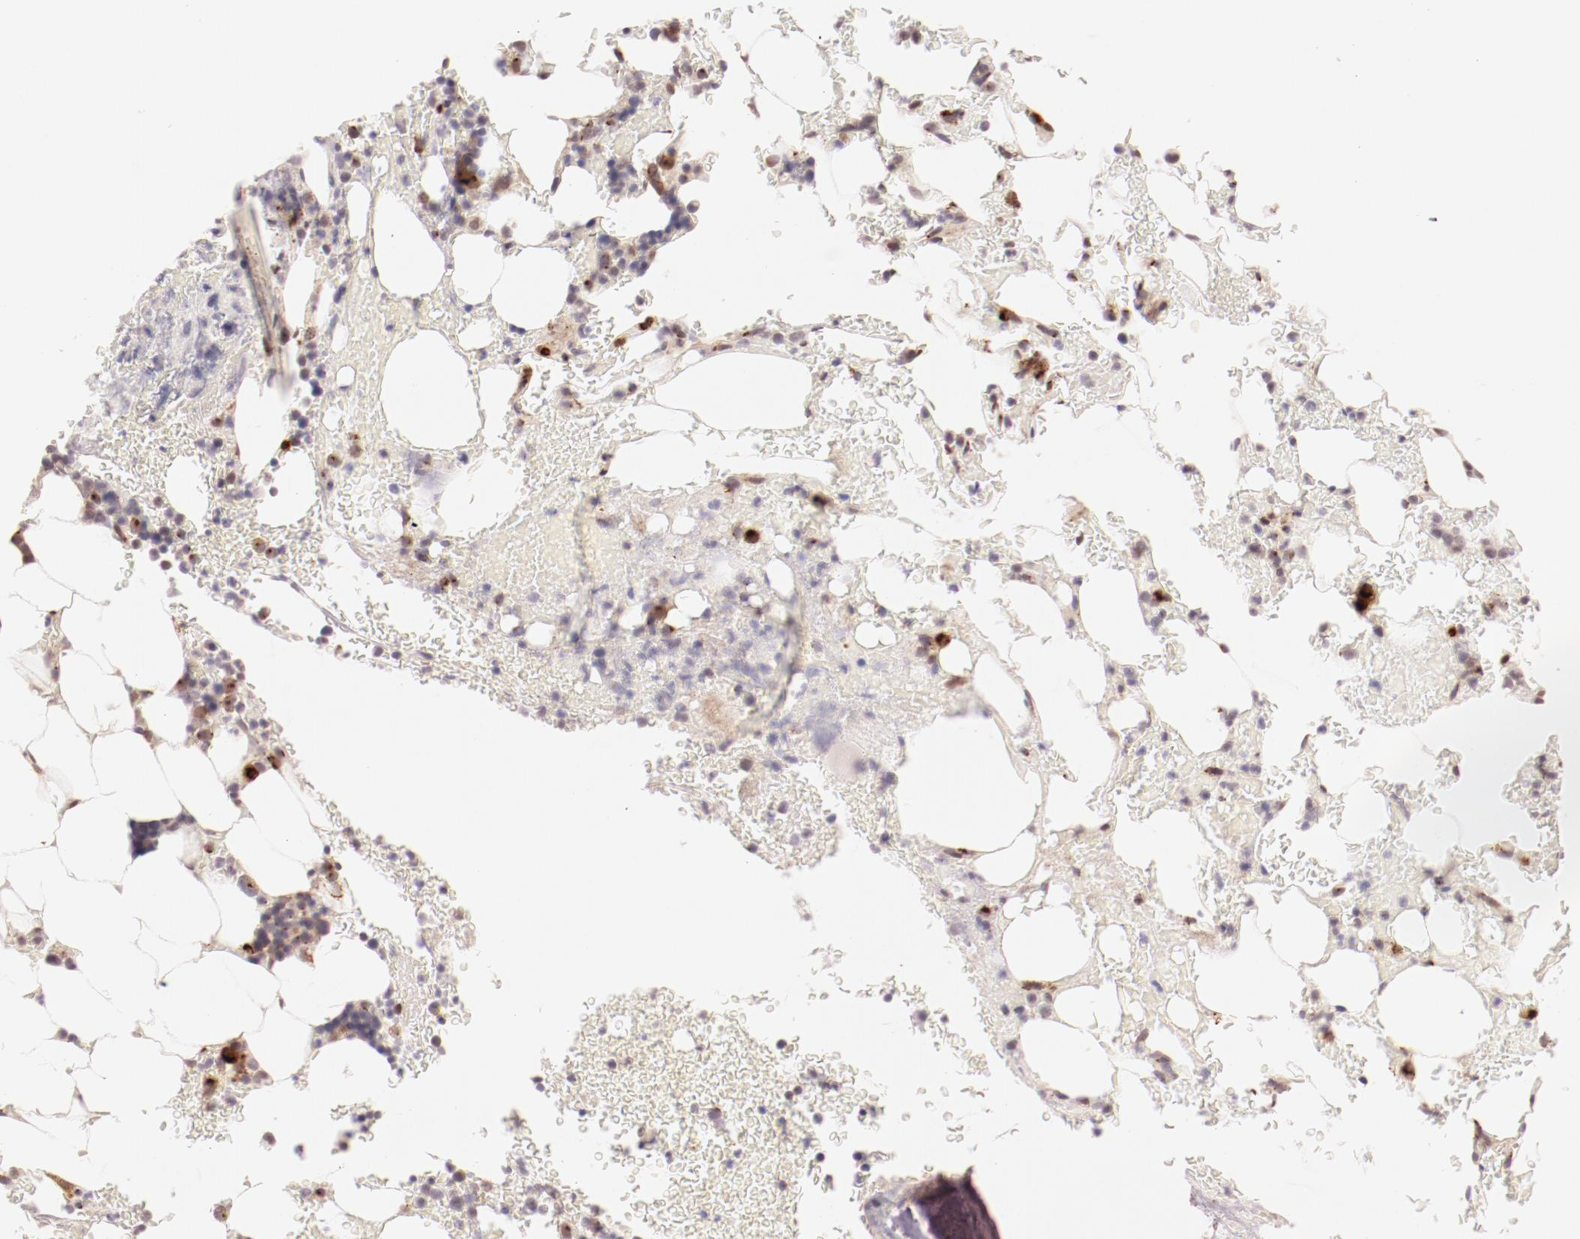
{"staining": {"intensity": "moderate", "quantity": "25%-75%", "location": "cytoplasmic/membranous"}, "tissue": "bone marrow", "cell_type": "Hematopoietic cells", "image_type": "normal", "snomed": [{"axis": "morphology", "description": "Normal tissue, NOS"}, {"axis": "topography", "description": "Bone marrow"}], "caption": "Protein staining exhibits moderate cytoplasmic/membranous expression in approximately 25%-75% of hematopoietic cells in benign bone marrow.", "gene": "RPL12", "patient": {"sex": "female", "age": 73}}